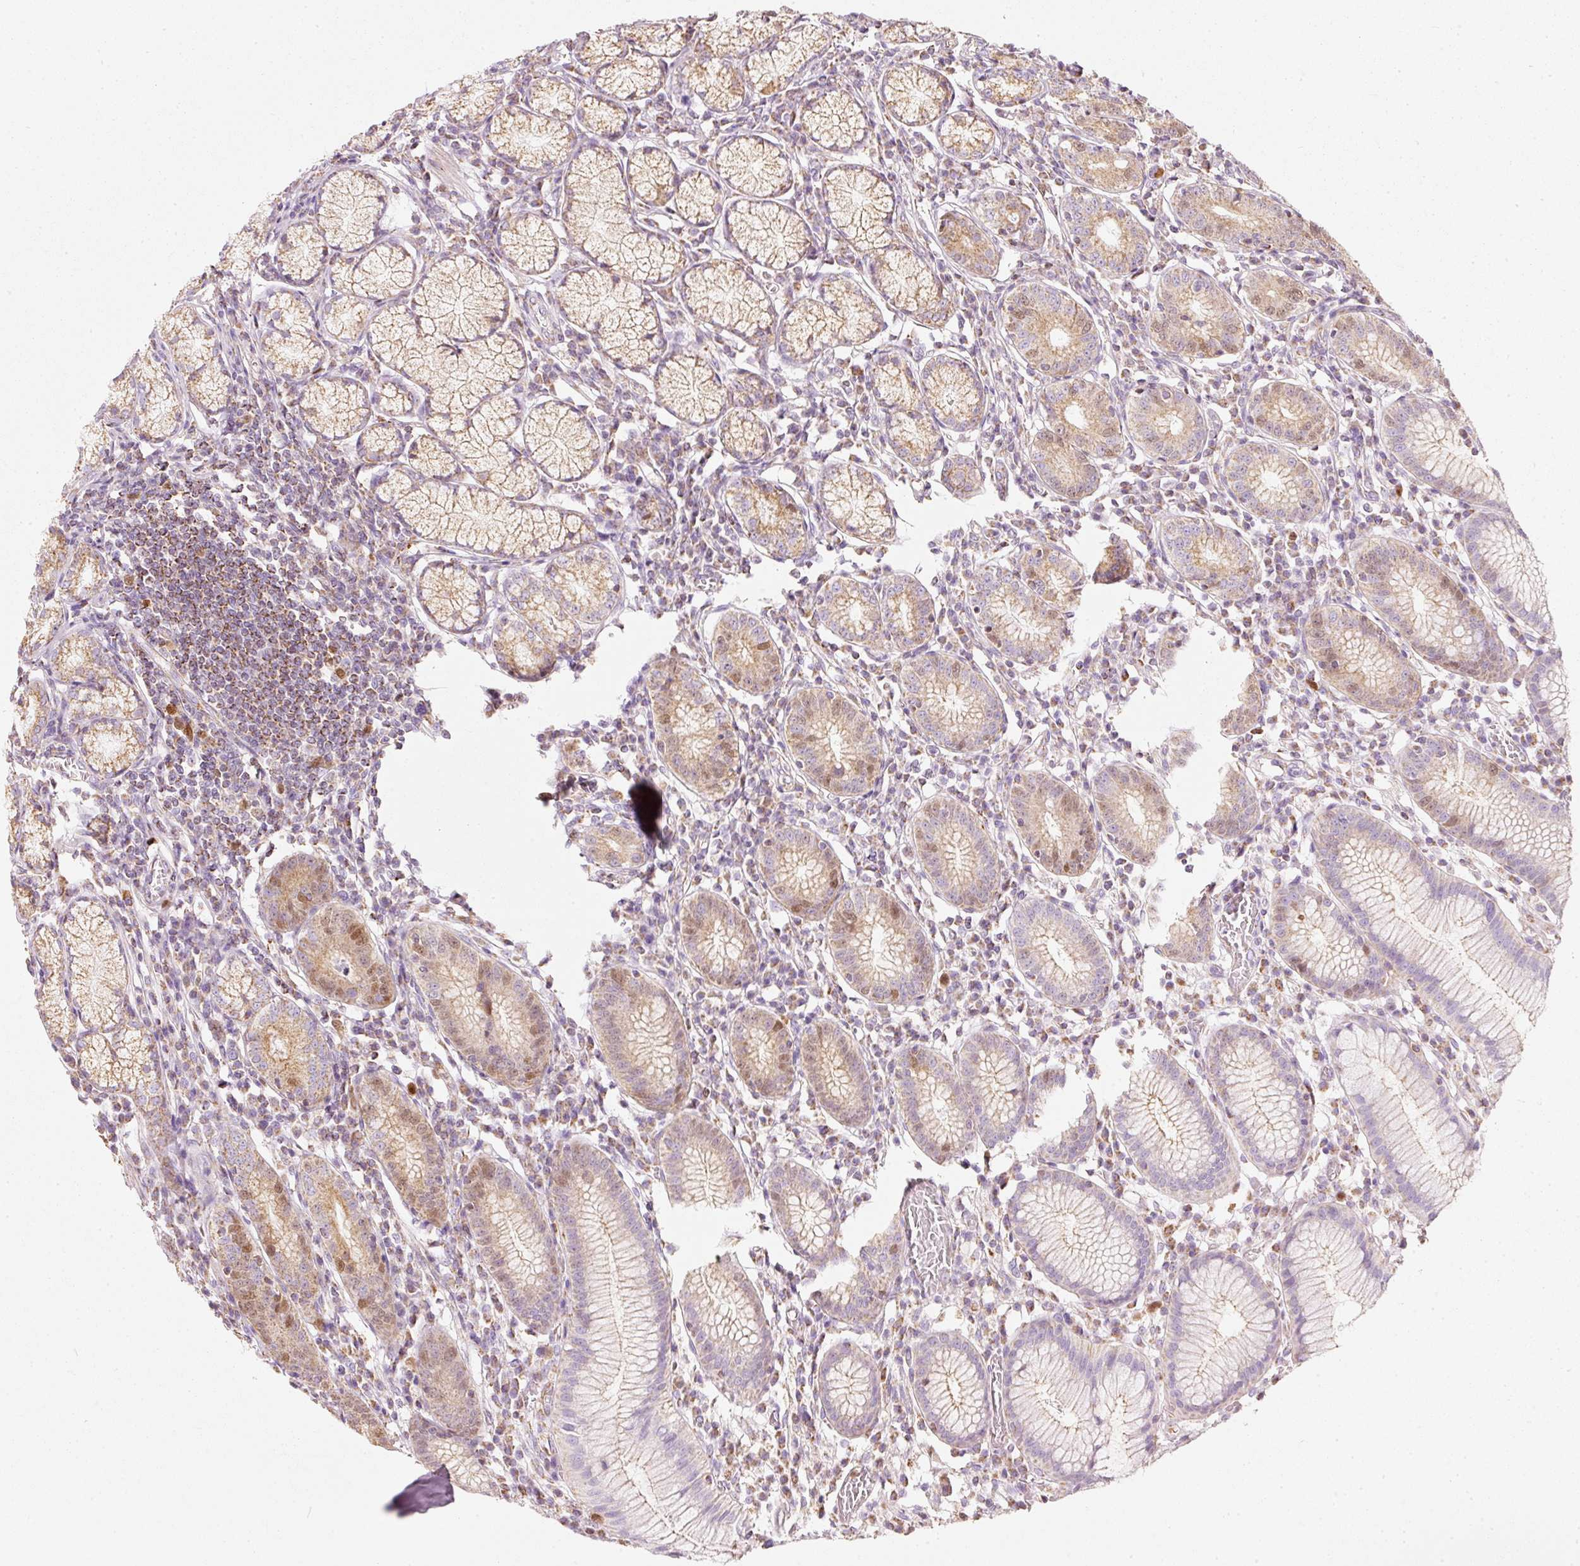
{"staining": {"intensity": "moderate", "quantity": "25%-75%", "location": "cytoplasmic/membranous,nuclear"}, "tissue": "stomach", "cell_type": "Glandular cells", "image_type": "normal", "snomed": [{"axis": "morphology", "description": "Normal tissue, NOS"}, {"axis": "topography", "description": "Stomach"}], "caption": "Benign stomach displays moderate cytoplasmic/membranous,nuclear expression in about 25%-75% of glandular cells, visualized by immunohistochemistry.", "gene": "DUT", "patient": {"sex": "male", "age": 55}}